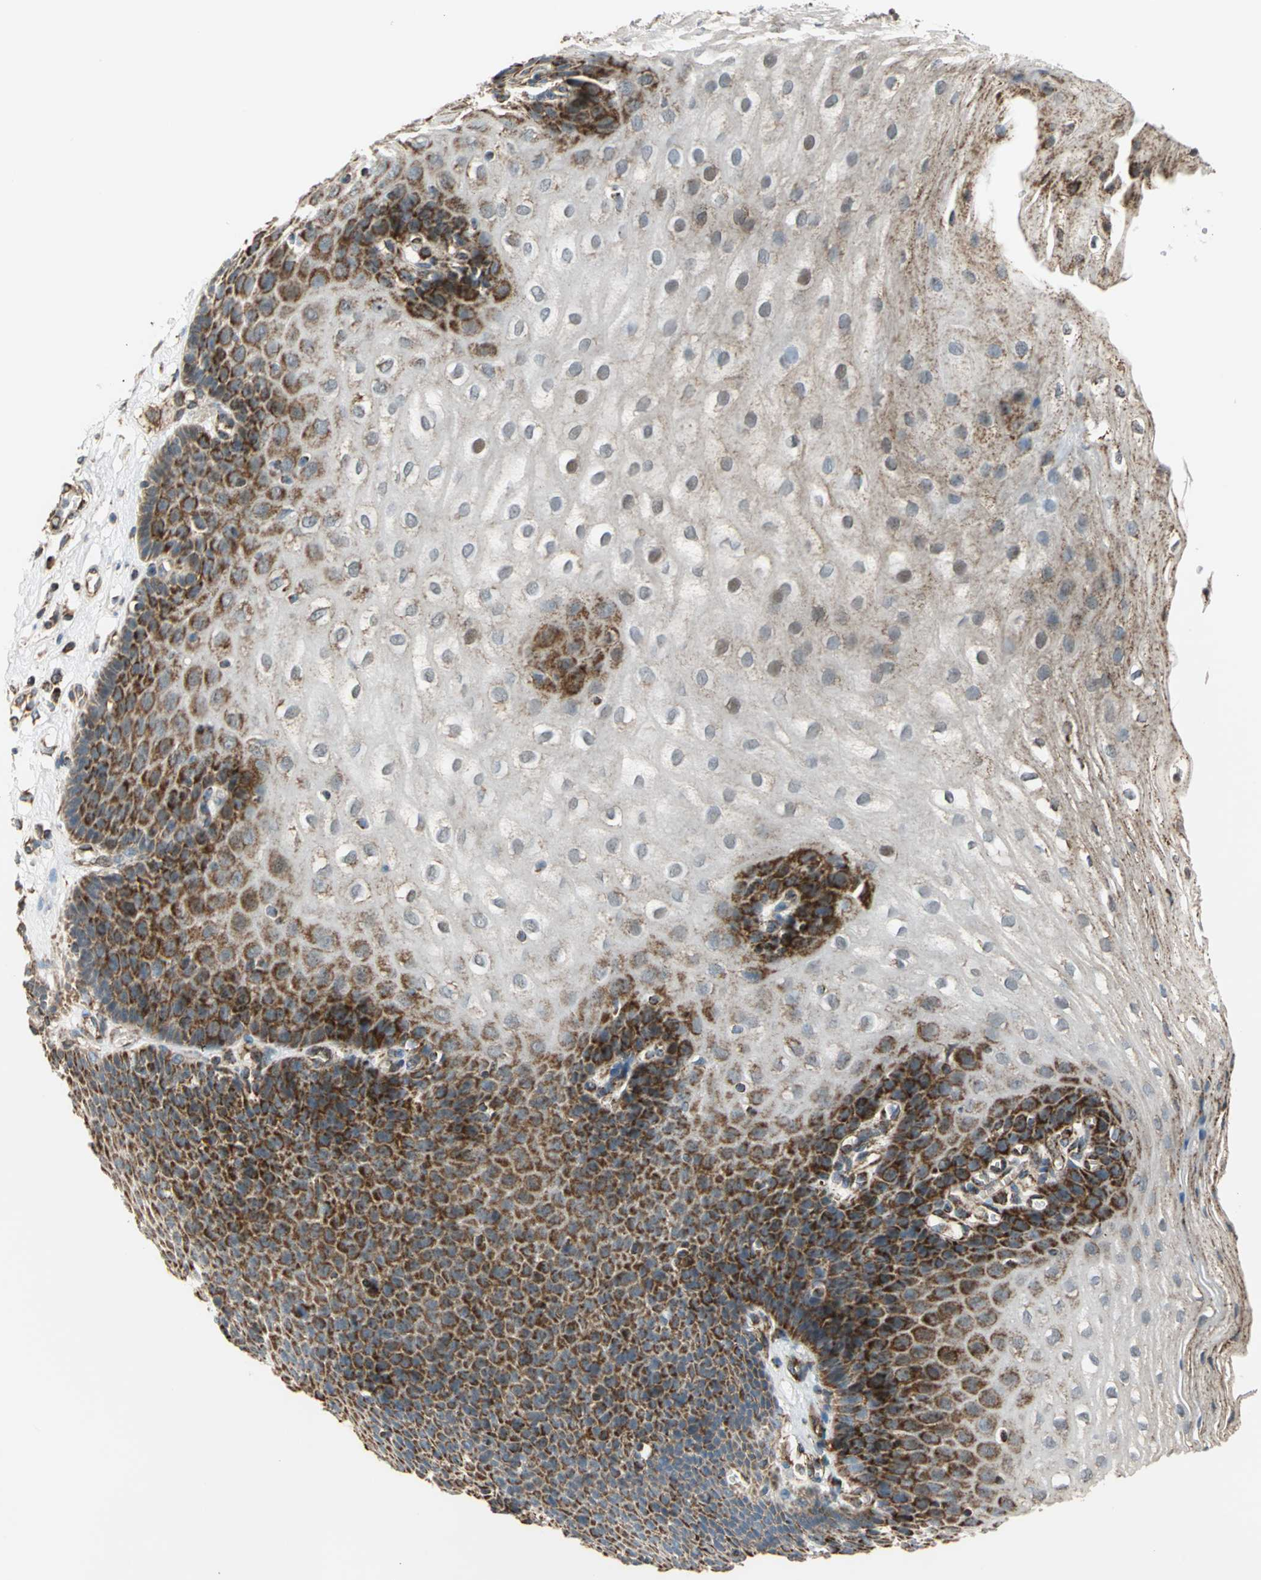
{"staining": {"intensity": "strong", "quantity": "25%-75%", "location": "cytoplasmic/membranous"}, "tissue": "esophagus", "cell_type": "Squamous epithelial cells", "image_type": "normal", "snomed": [{"axis": "morphology", "description": "Normal tissue, NOS"}, {"axis": "topography", "description": "Esophagus"}], "caption": "A micrograph of human esophagus stained for a protein exhibits strong cytoplasmic/membranous brown staining in squamous epithelial cells. (IHC, brightfield microscopy, high magnification).", "gene": "MRPS22", "patient": {"sex": "male", "age": 48}}